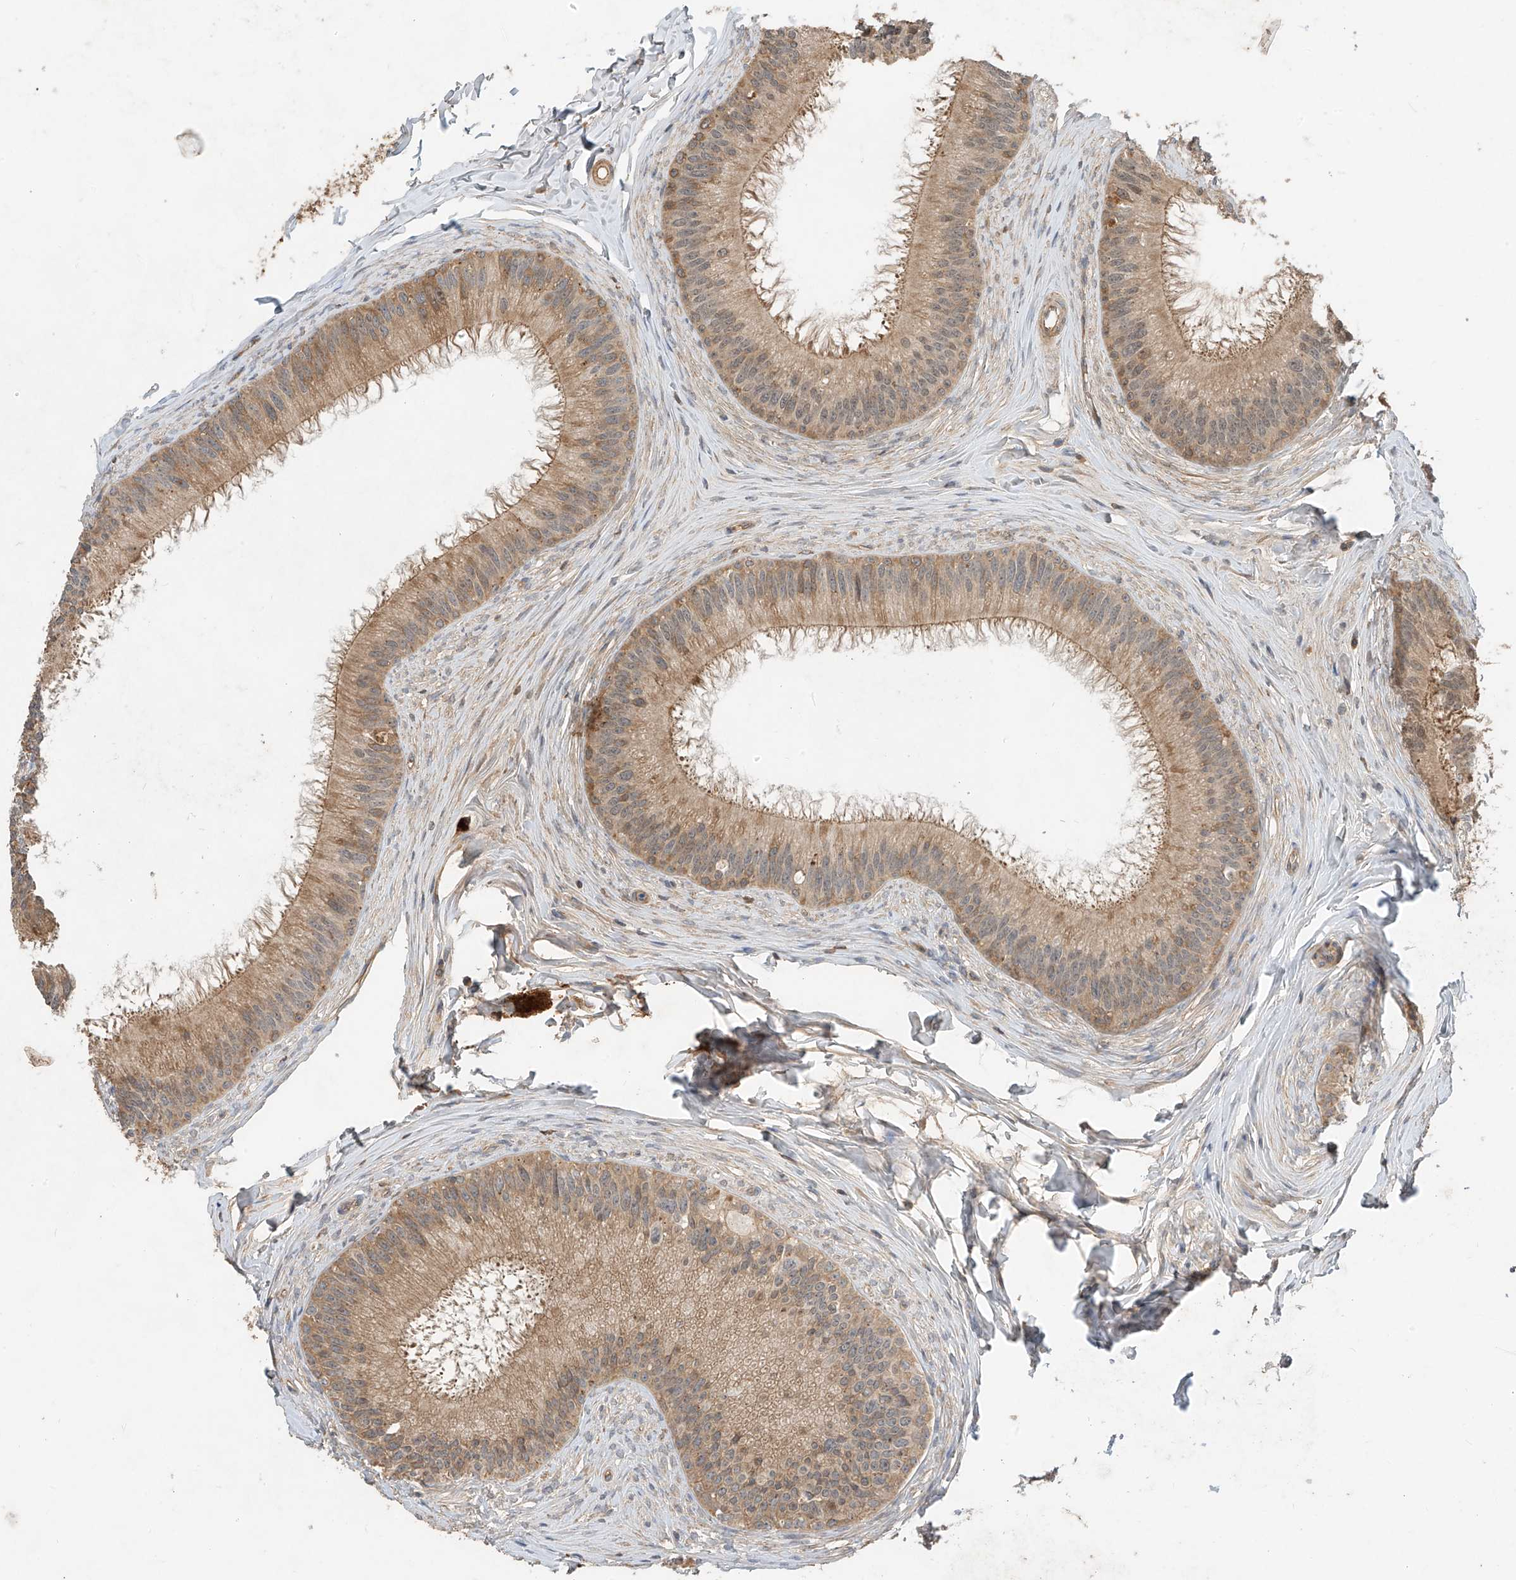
{"staining": {"intensity": "weak", "quantity": ">75%", "location": "cytoplasmic/membranous"}, "tissue": "epididymis", "cell_type": "Glandular cells", "image_type": "normal", "snomed": [{"axis": "morphology", "description": "Normal tissue, NOS"}, {"axis": "topography", "description": "Epididymis"}], "caption": "Normal epididymis displays weak cytoplasmic/membranous staining in approximately >75% of glandular cells, visualized by immunohistochemistry.", "gene": "CACNA2D4", "patient": {"sex": "male", "age": 27}}